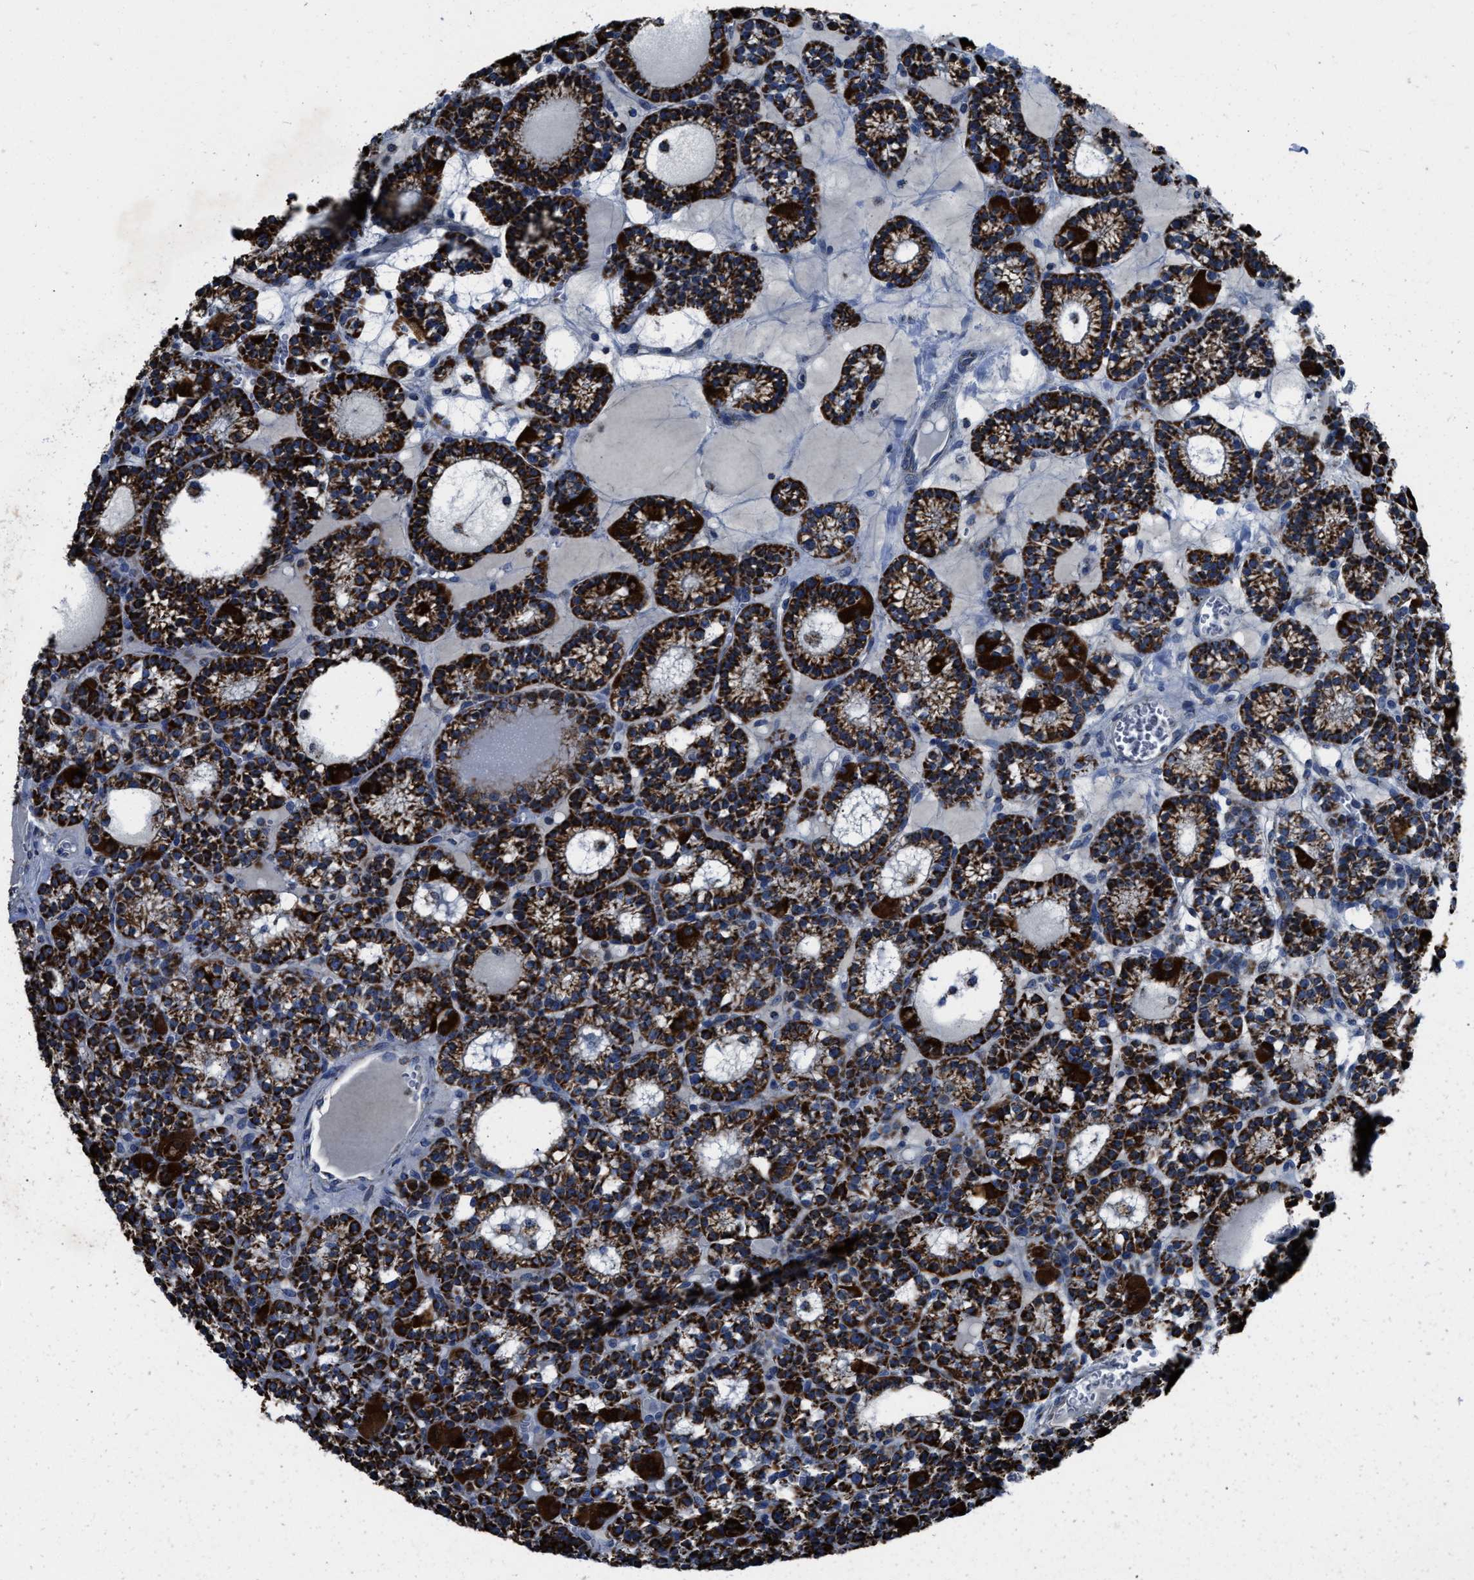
{"staining": {"intensity": "strong", "quantity": ">75%", "location": "cytoplasmic/membranous"}, "tissue": "parathyroid gland", "cell_type": "Glandular cells", "image_type": "normal", "snomed": [{"axis": "morphology", "description": "Normal tissue, NOS"}, {"axis": "morphology", "description": "Adenoma, NOS"}, {"axis": "topography", "description": "Parathyroid gland"}], "caption": "Protein staining reveals strong cytoplasmic/membranous expression in approximately >75% of glandular cells in normal parathyroid gland.", "gene": "NSD3", "patient": {"sex": "female", "age": 58}}